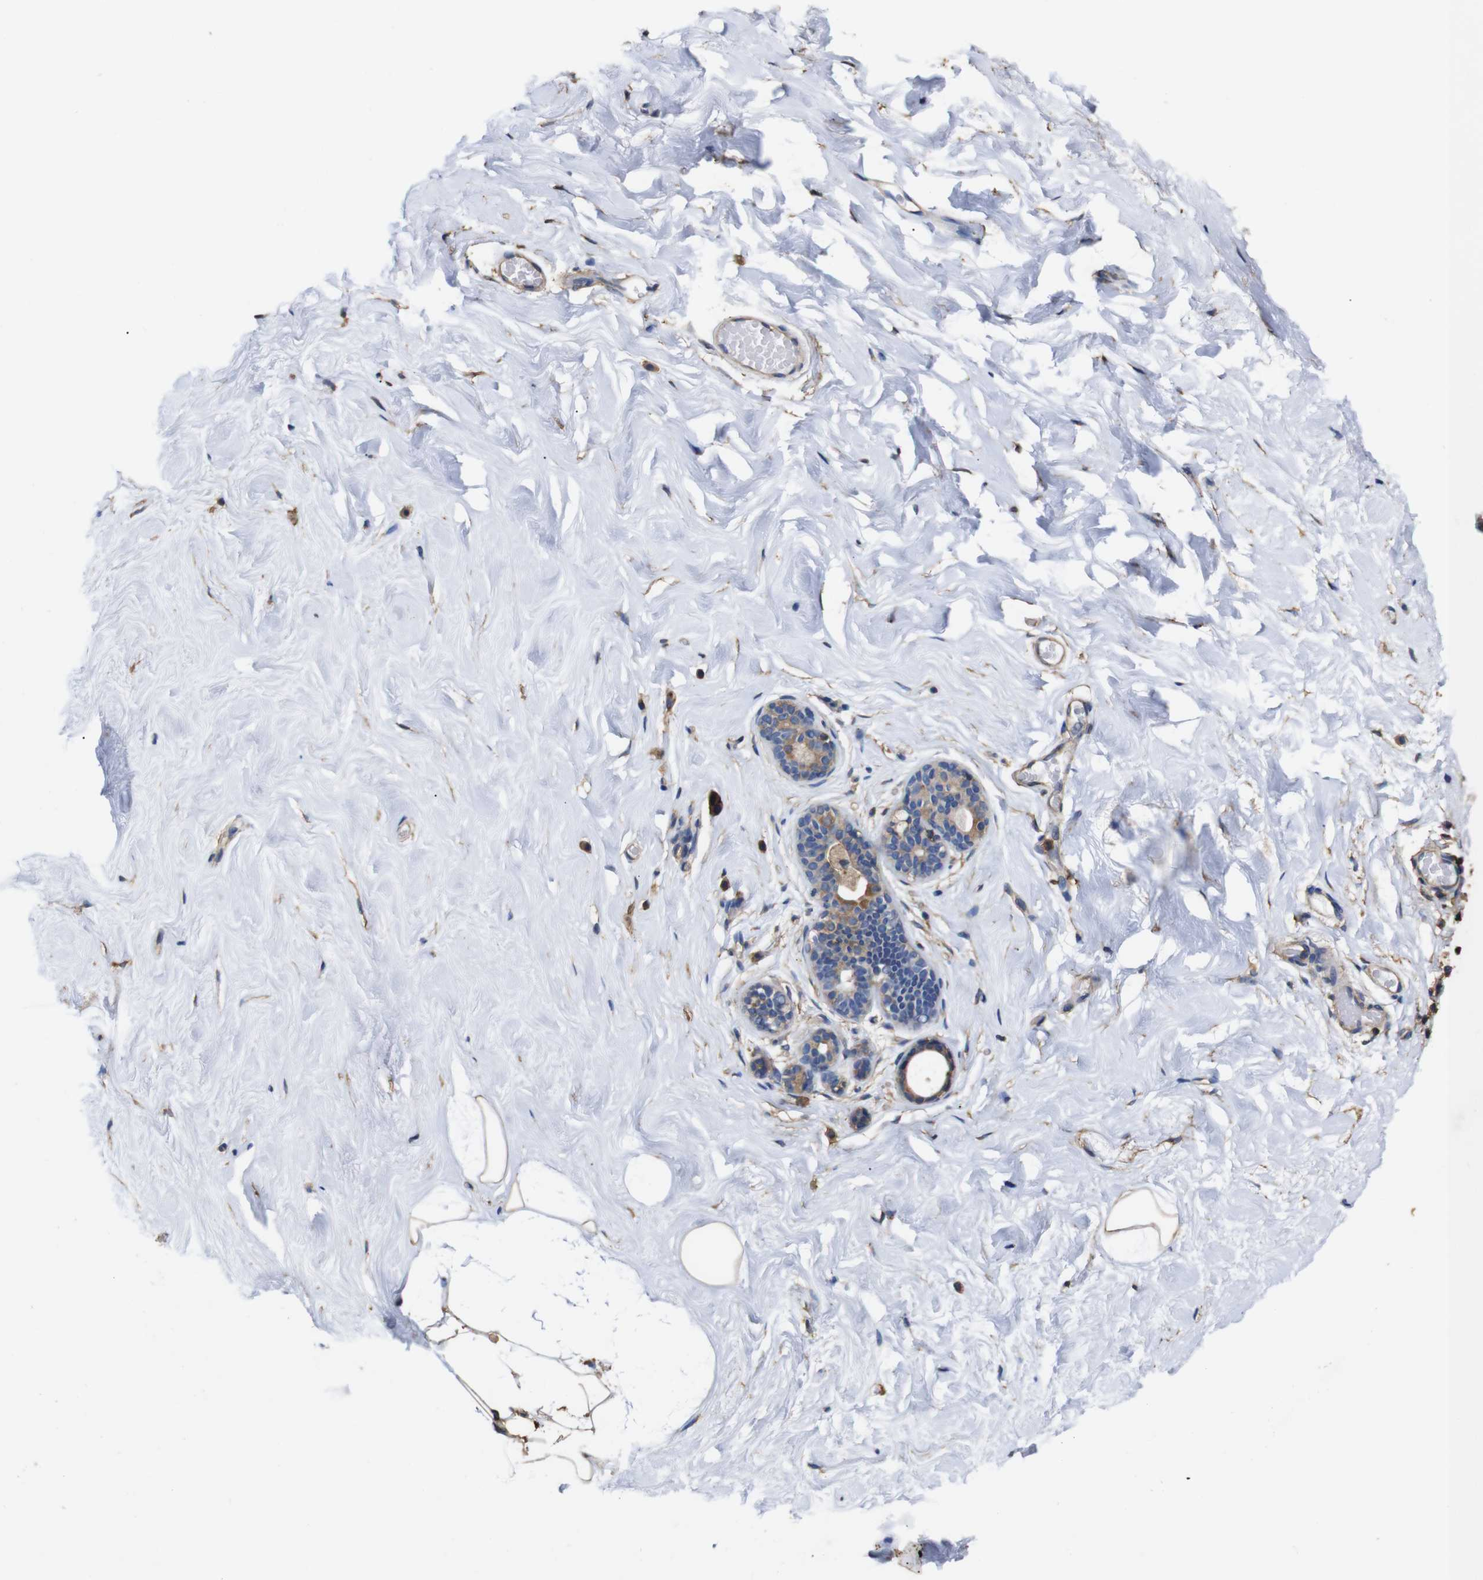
{"staining": {"intensity": "negative", "quantity": "none", "location": "none"}, "tissue": "breast", "cell_type": "Adipocytes", "image_type": "normal", "snomed": [{"axis": "morphology", "description": "Normal tissue, NOS"}, {"axis": "topography", "description": "Breast"}], "caption": "Immunohistochemistry (IHC) of benign human breast displays no staining in adipocytes. The staining is performed using DAB brown chromogen with nuclei counter-stained in using hematoxylin.", "gene": "PI4KA", "patient": {"sex": "female", "age": 75}}